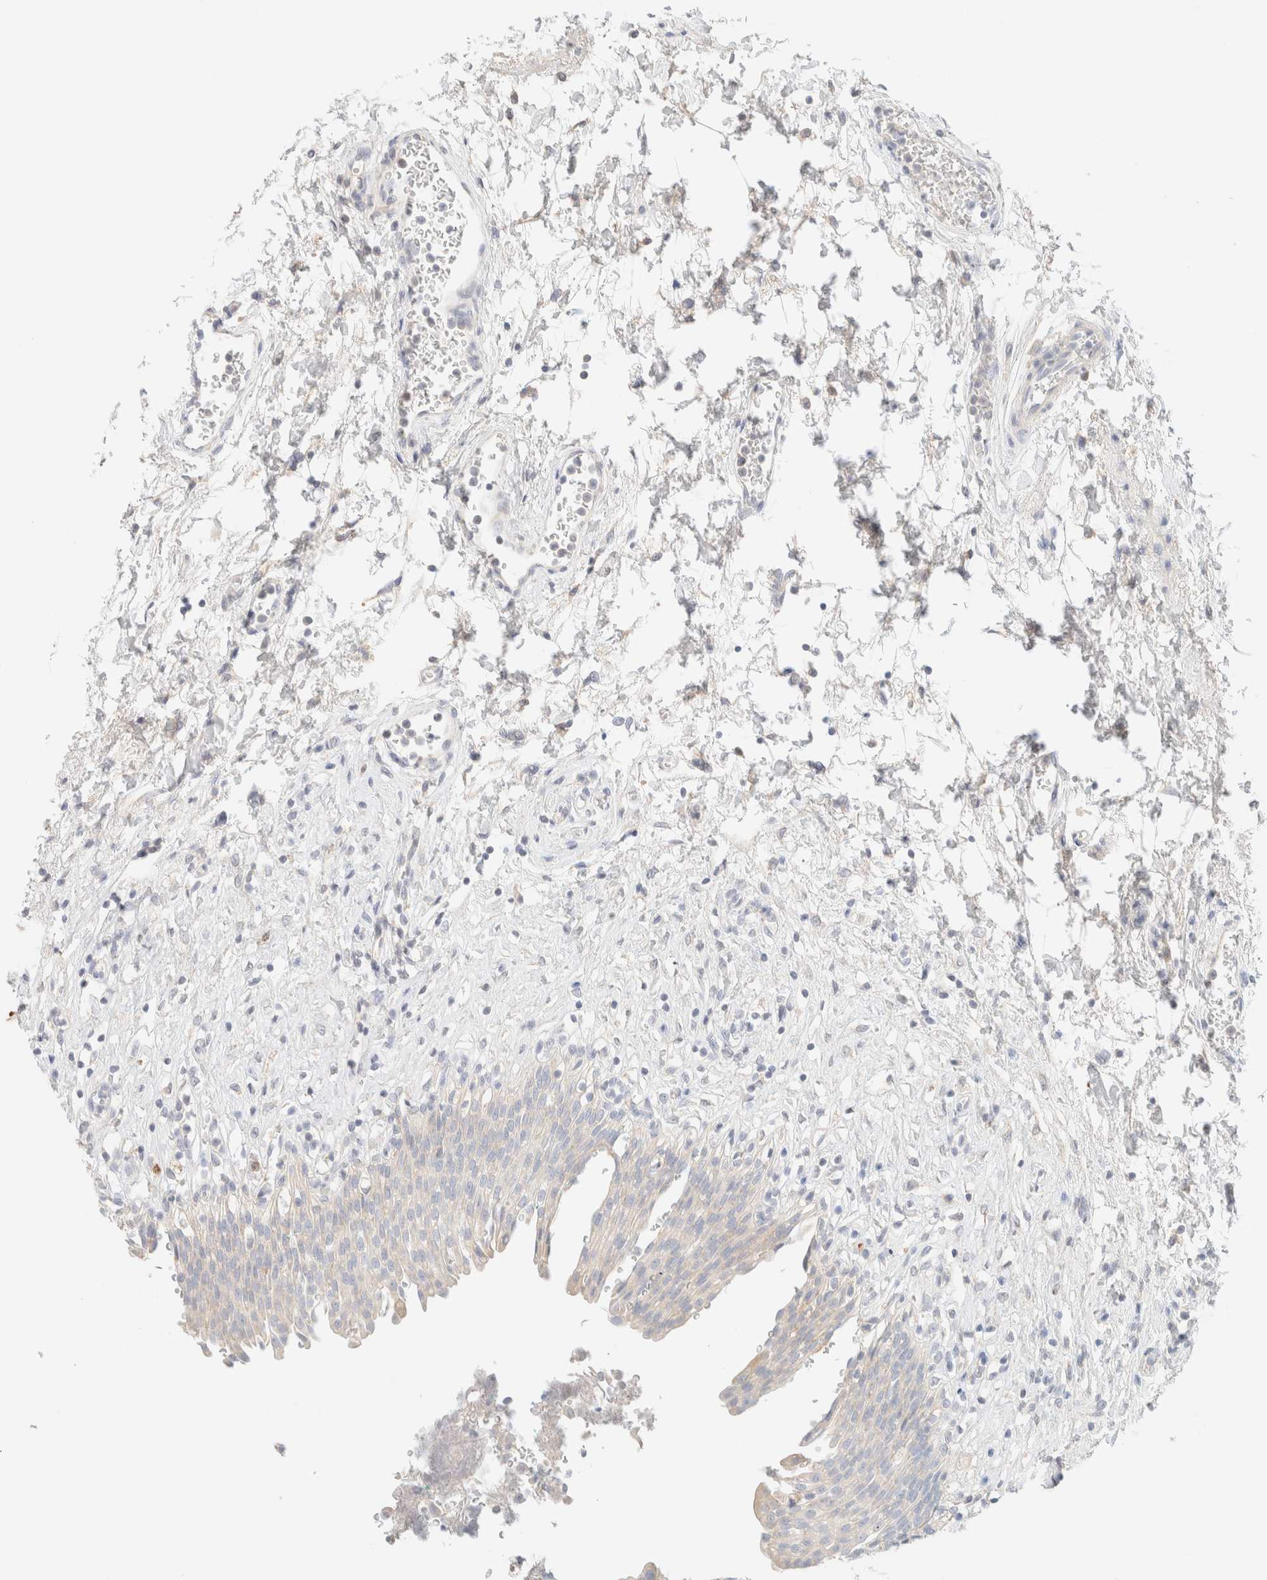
{"staining": {"intensity": "negative", "quantity": "none", "location": "none"}, "tissue": "urinary bladder", "cell_type": "Urothelial cells", "image_type": "normal", "snomed": [{"axis": "morphology", "description": "Urothelial carcinoma, High grade"}, {"axis": "topography", "description": "Urinary bladder"}], "caption": "Benign urinary bladder was stained to show a protein in brown. There is no significant staining in urothelial cells. (Stains: DAB (3,3'-diaminobenzidine) immunohistochemistry with hematoxylin counter stain, Microscopy: brightfield microscopy at high magnification).", "gene": "SARM1", "patient": {"sex": "male", "age": 46}}